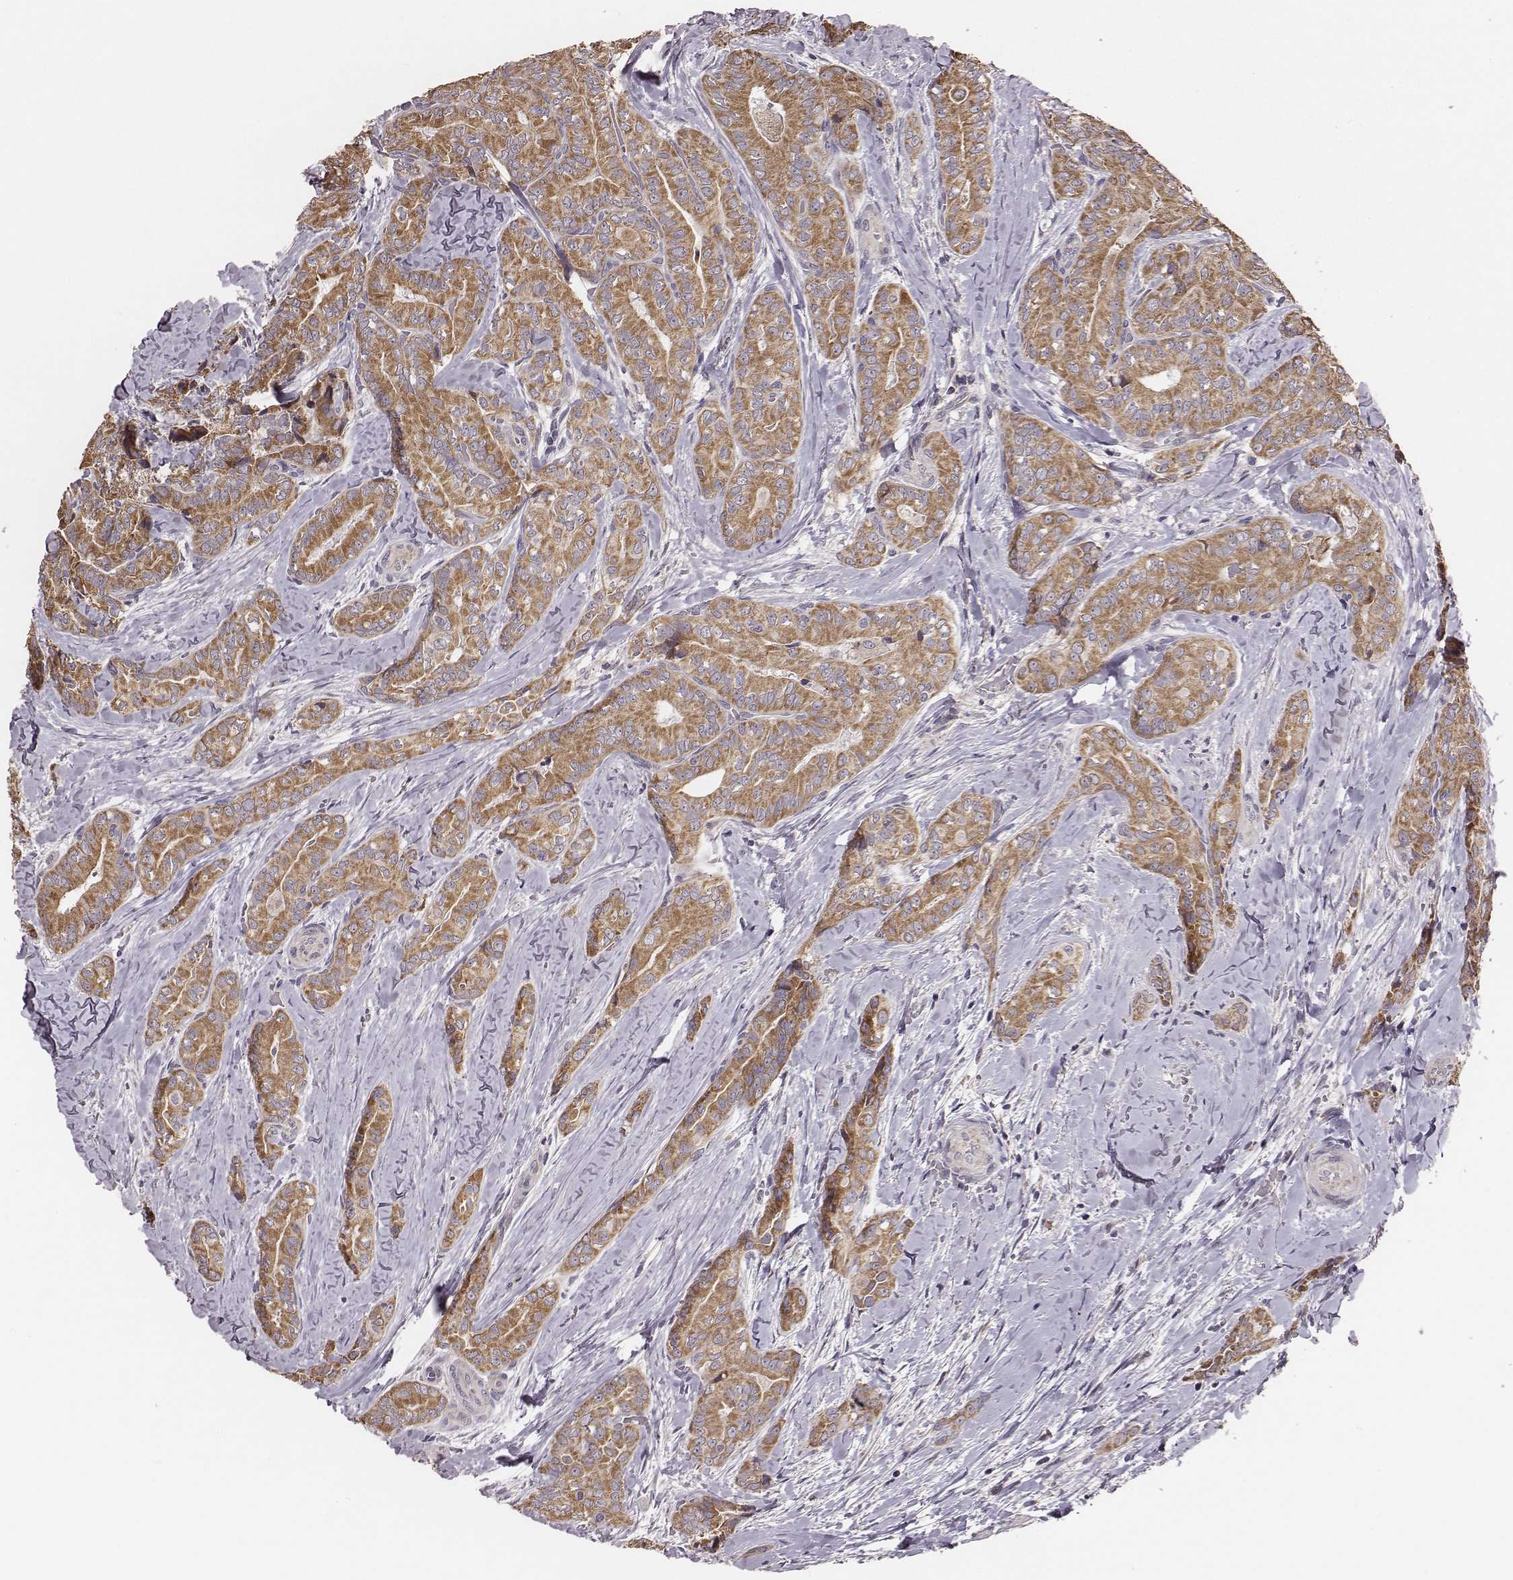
{"staining": {"intensity": "moderate", "quantity": ">75%", "location": "cytoplasmic/membranous"}, "tissue": "thyroid cancer", "cell_type": "Tumor cells", "image_type": "cancer", "snomed": [{"axis": "morphology", "description": "Papillary adenocarcinoma, NOS"}, {"axis": "topography", "description": "Thyroid gland"}], "caption": "Protein staining displays moderate cytoplasmic/membranous positivity in approximately >75% of tumor cells in papillary adenocarcinoma (thyroid). (IHC, brightfield microscopy, high magnification).", "gene": "HAVCR1", "patient": {"sex": "male", "age": 61}}